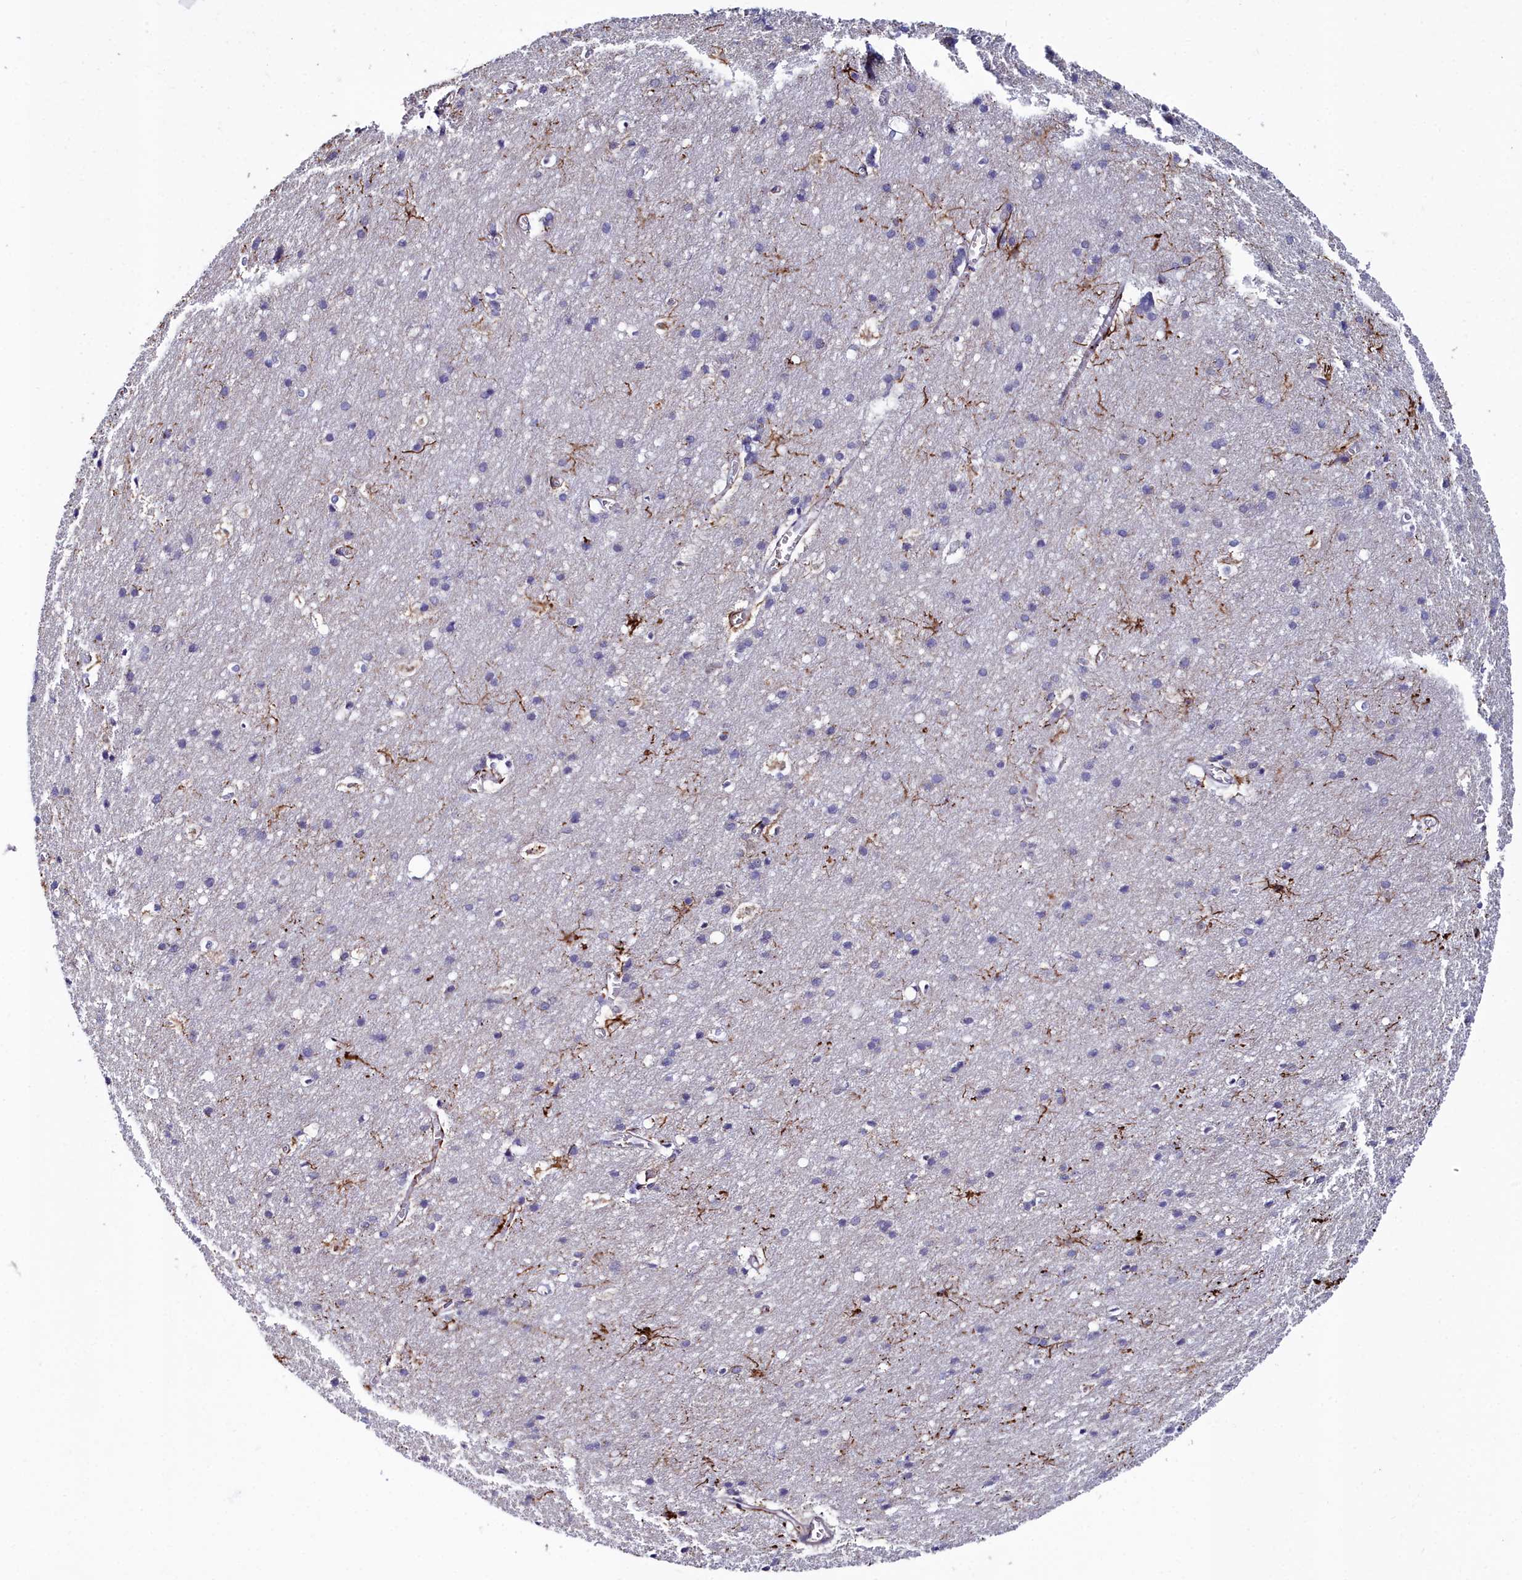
{"staining": {"intensity": "negative", "quantity": "none", "location": "none"}, "tissue": "cerebral cortex", "cell_type": "Endothelial cells", "image_type": "normal", "snomed": [{"axis": "morphology", "description": "Normal tissue, NOS"}, {"axis": "topography", "description": "Cerebral cortex"}], "caption": "Immunohistochemistry of unremarkable cerebral cortex exhibits no positivity in endothelial cells.", "gene": "KCTD18", "patient": {"sex": "male", "age": 54}}